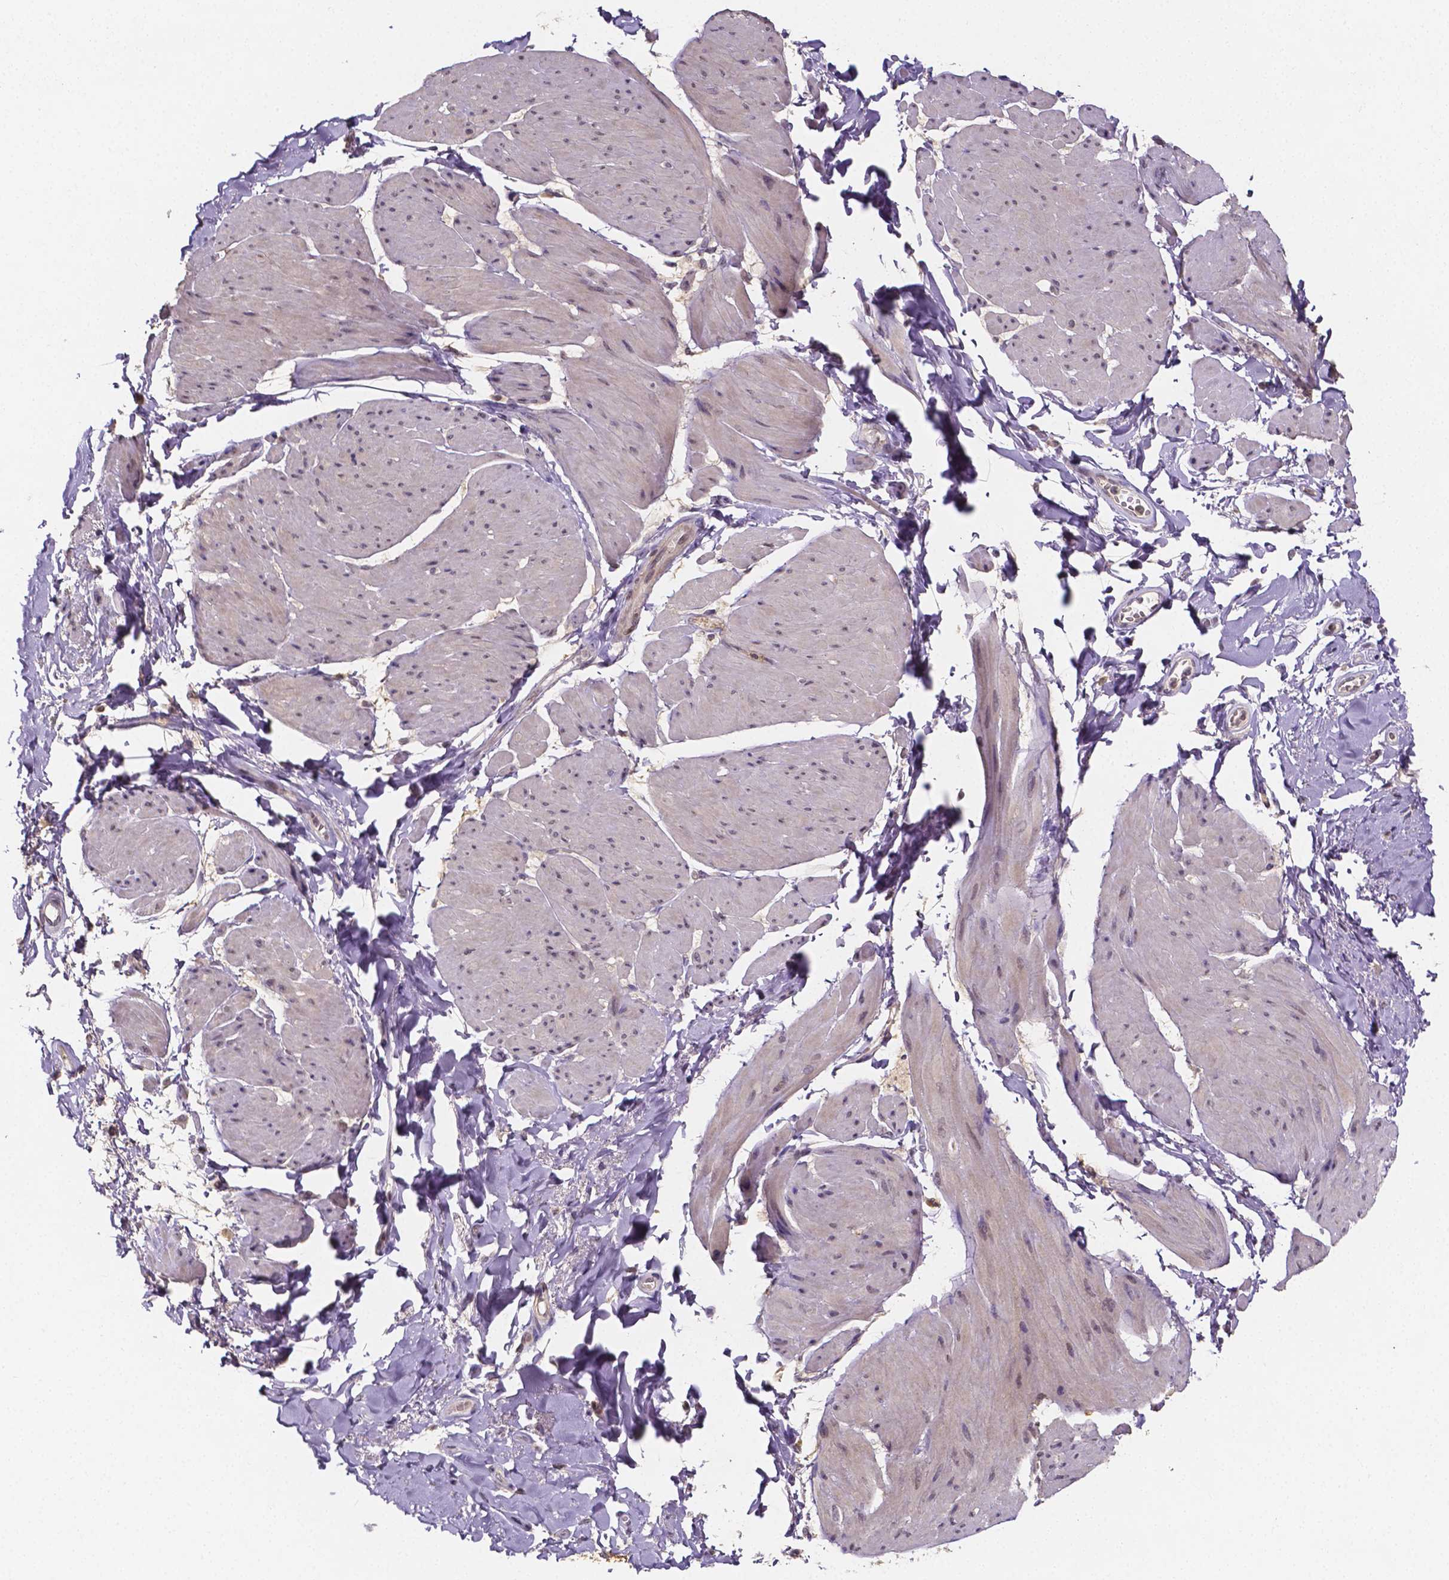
{"staining": {"intensity": "negative", "quantity": "none", "location": "none"}, "tissue": "adipose tissue", "cell_type": "Adipocytes", "image_type": "normal", "snomed": [{"axis": "morphology", "description": "Normal tissue, NOS"}, {"axis": "topography", "description": "Urinary bladder"}, {"axis": "topography", "description": "Peripheral nerve tissue"}], "caption": "Immunohistochemical staining of benign human adipose tissue shows no significant staining in adipocytes.", "gene": "NRGN", "patient": {"sex": "female", "age": 60}}